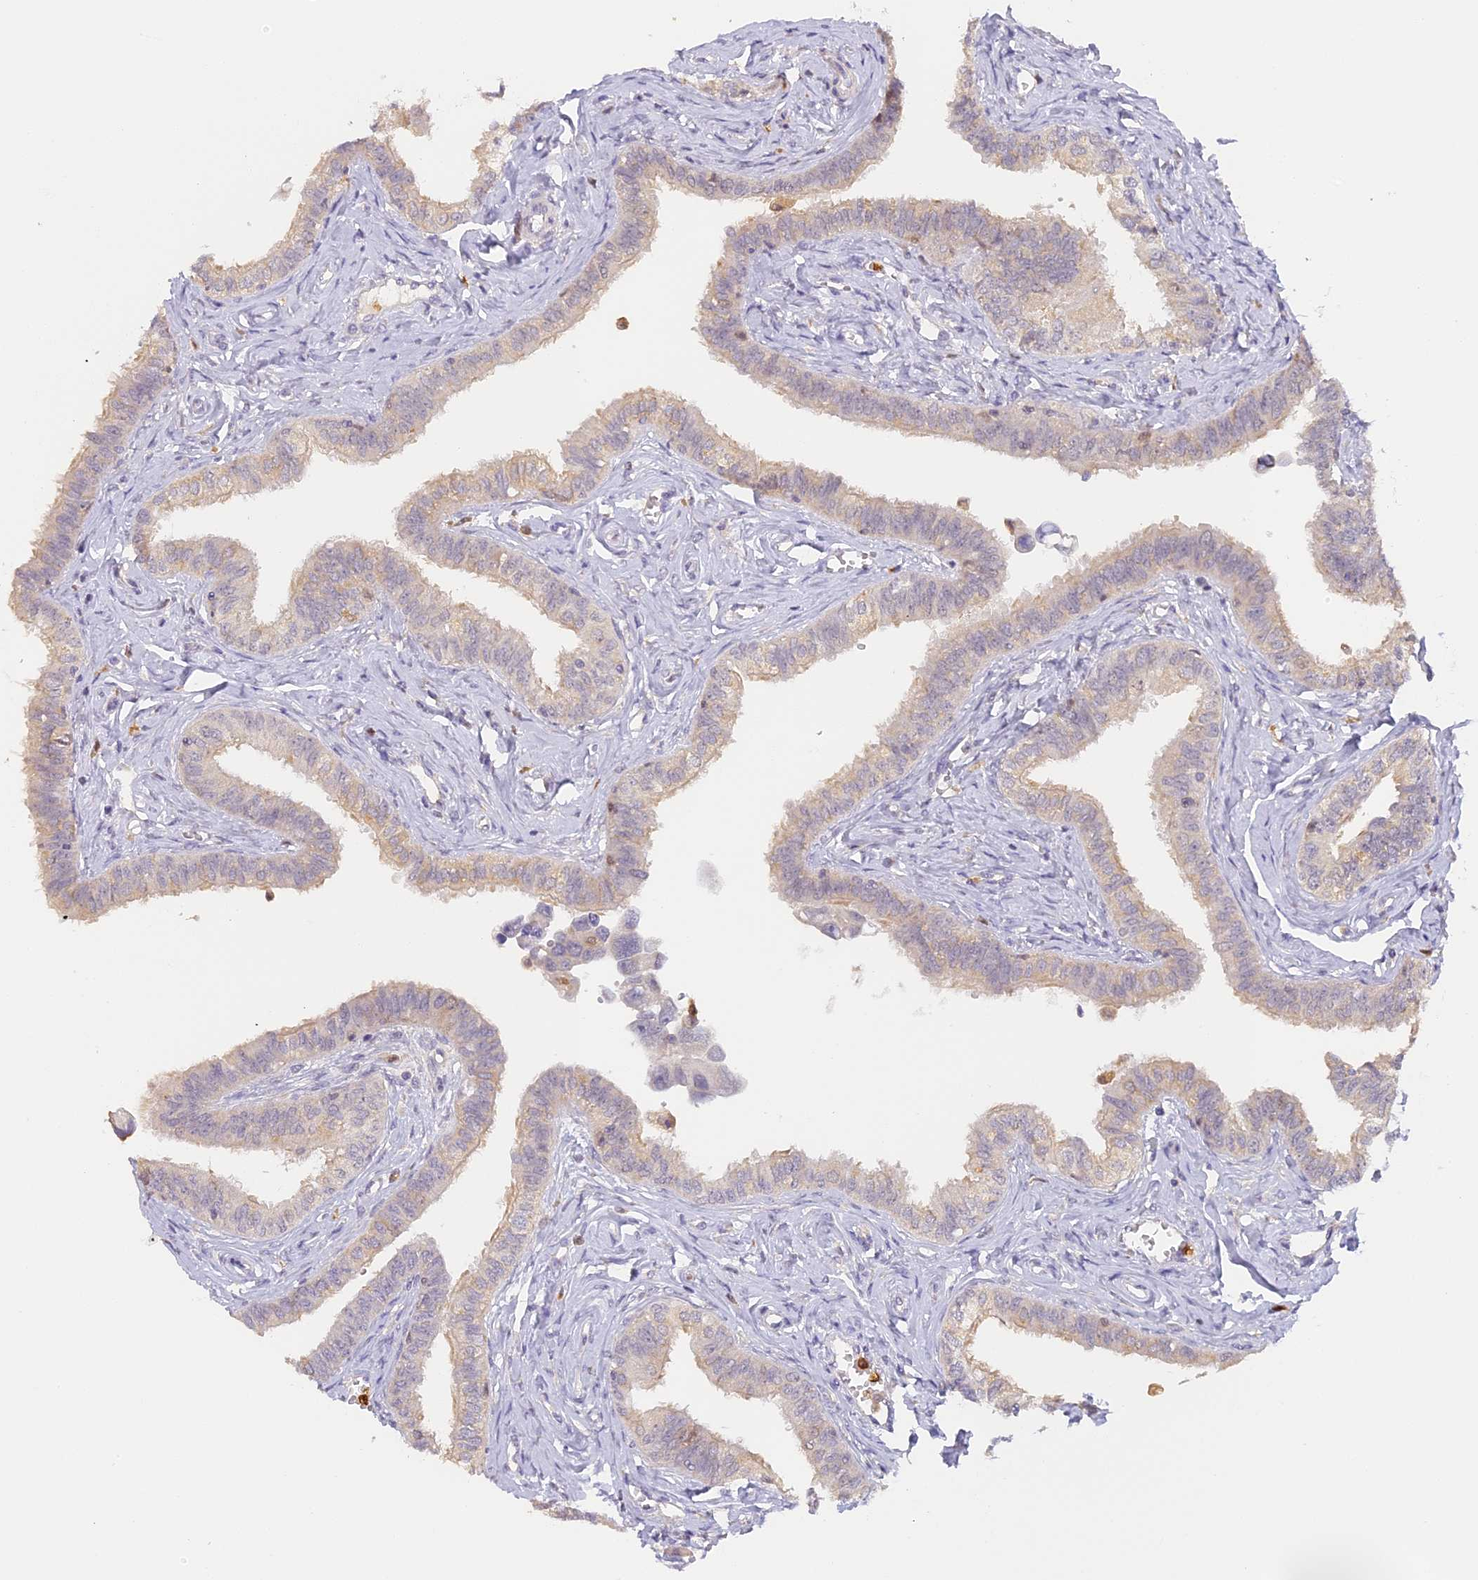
{"staining": {"intensity": "weak", "quantity": "<25%", "location": "cytoplasmic/membranous"}, "tissue": "fallopian tube", "cell_type": "Glandular cells", "image_type": "normal", "snomed": [{"axis": "morphology", "description": "Normal tissue, NOS"}, {"axis": "morphology", "description": "Carcinoma, NOS"}, {"axis": "topography", "description": "Fallopian tube"}, {"axis": "topography", "description": "Ovary"}], "caption": "Human fallopian tube stained for a protein using immunohistochemistry reveals no expression in glandular cells.", "gene": "NCF4", "patient": {"sex": "female", "age": 59}}